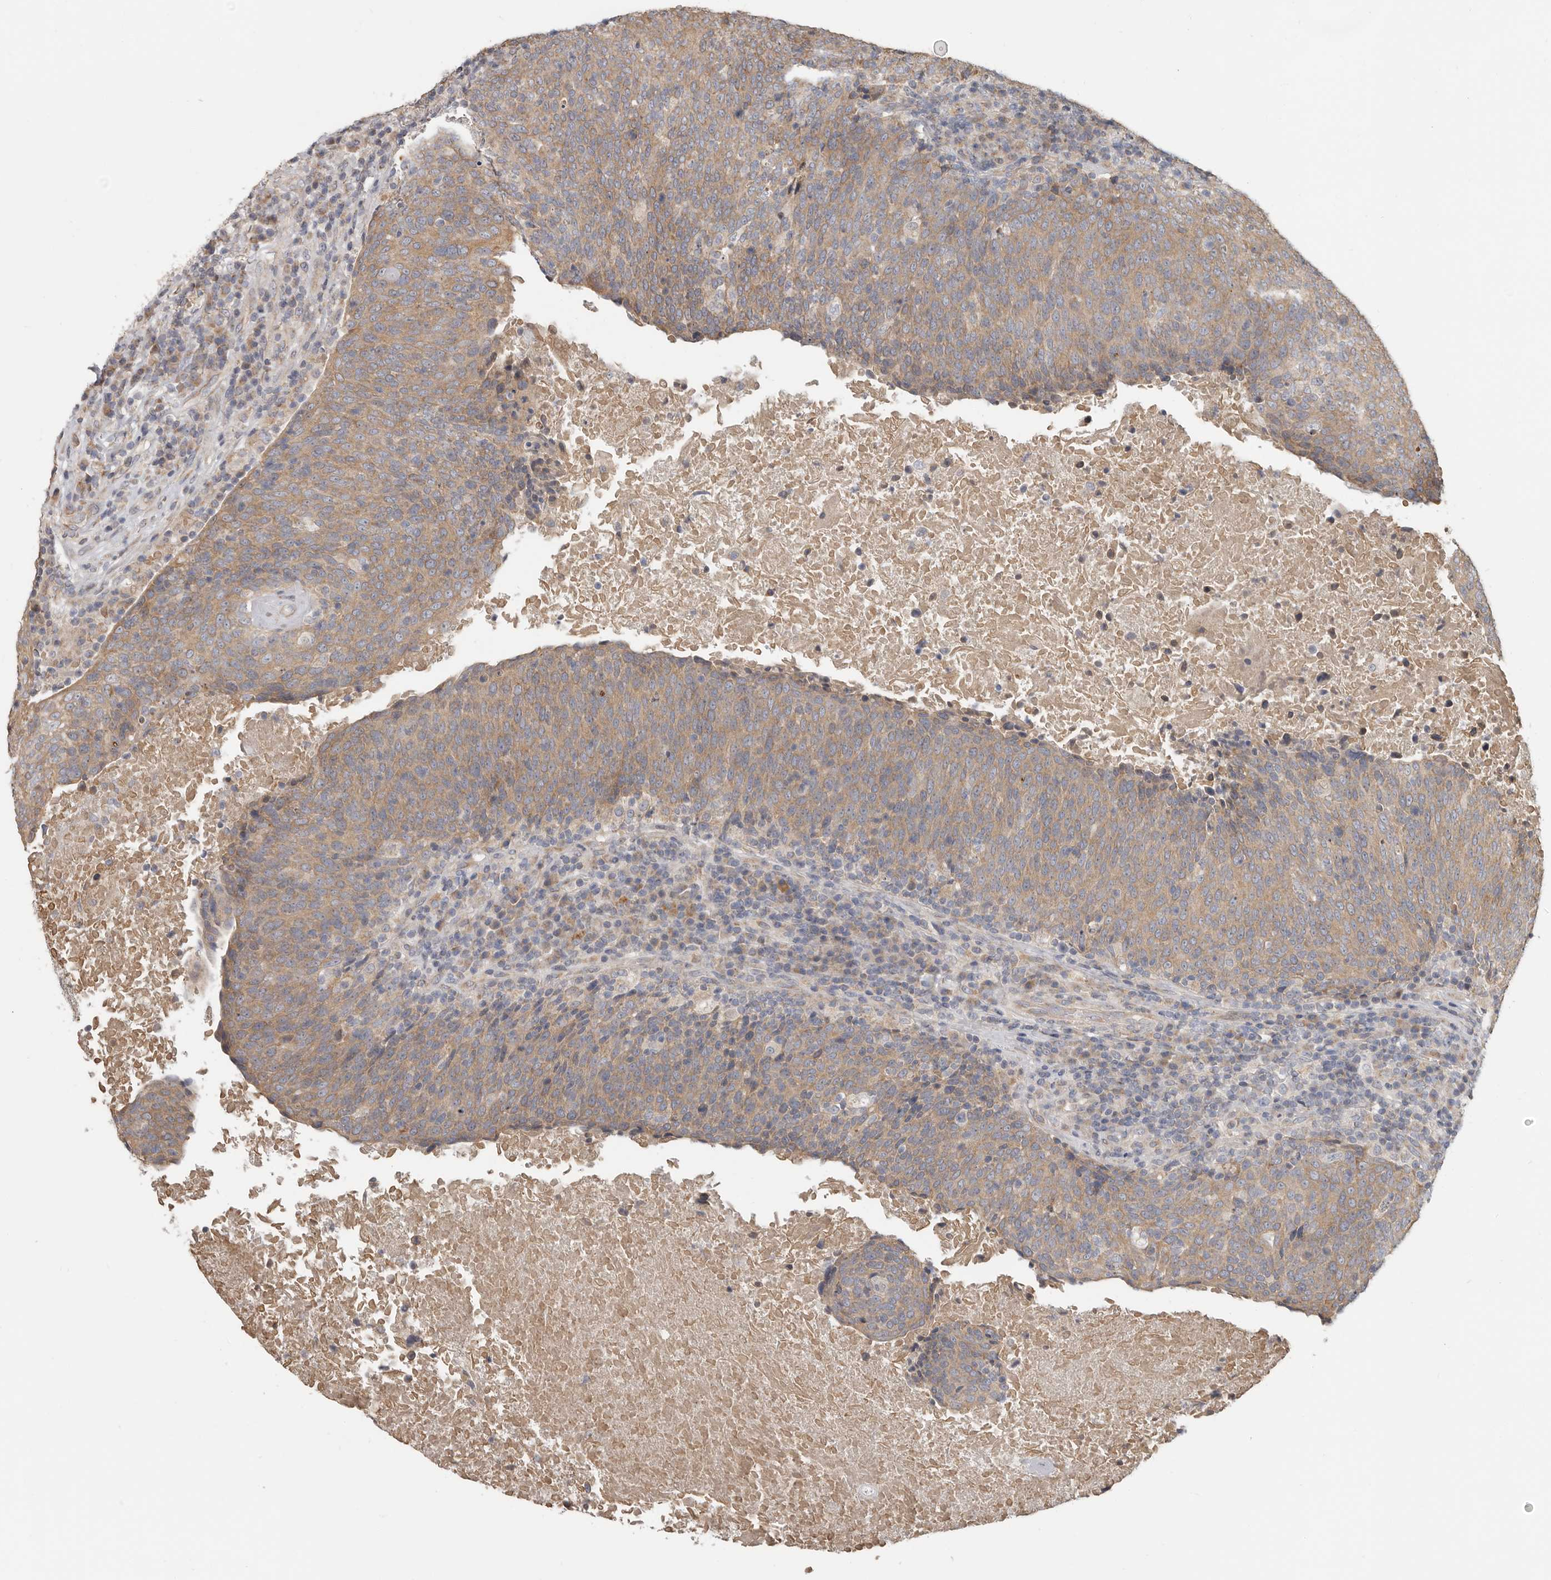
{"staining": {"intensity": "moderate", "quantity": ">75%", "location": "cytoplasmic/membranous"}, "tissue": "head and neck cancer", "cell_type": "Tumor cells", "image_type": "cancer", "snomed": [{"axis": "morphology", "description": "Squamous cell carcinoma, NOS"}, {"axis": "morphology", "description": "Squamous cell carcinoma, metastatic, NOS"}, {"axis": "topography", "description": "Lymph node"}, {"axis": "topography", "description": "Head-Neck"}], "caption": "Brown immunohistochemical staining in human head and neck cancer exhibits moderate cytoplasmic/membranous positivity in about >75% of tumor cells.", "gene": "UNK", "patient": {"sex": "male", "age": 62}}